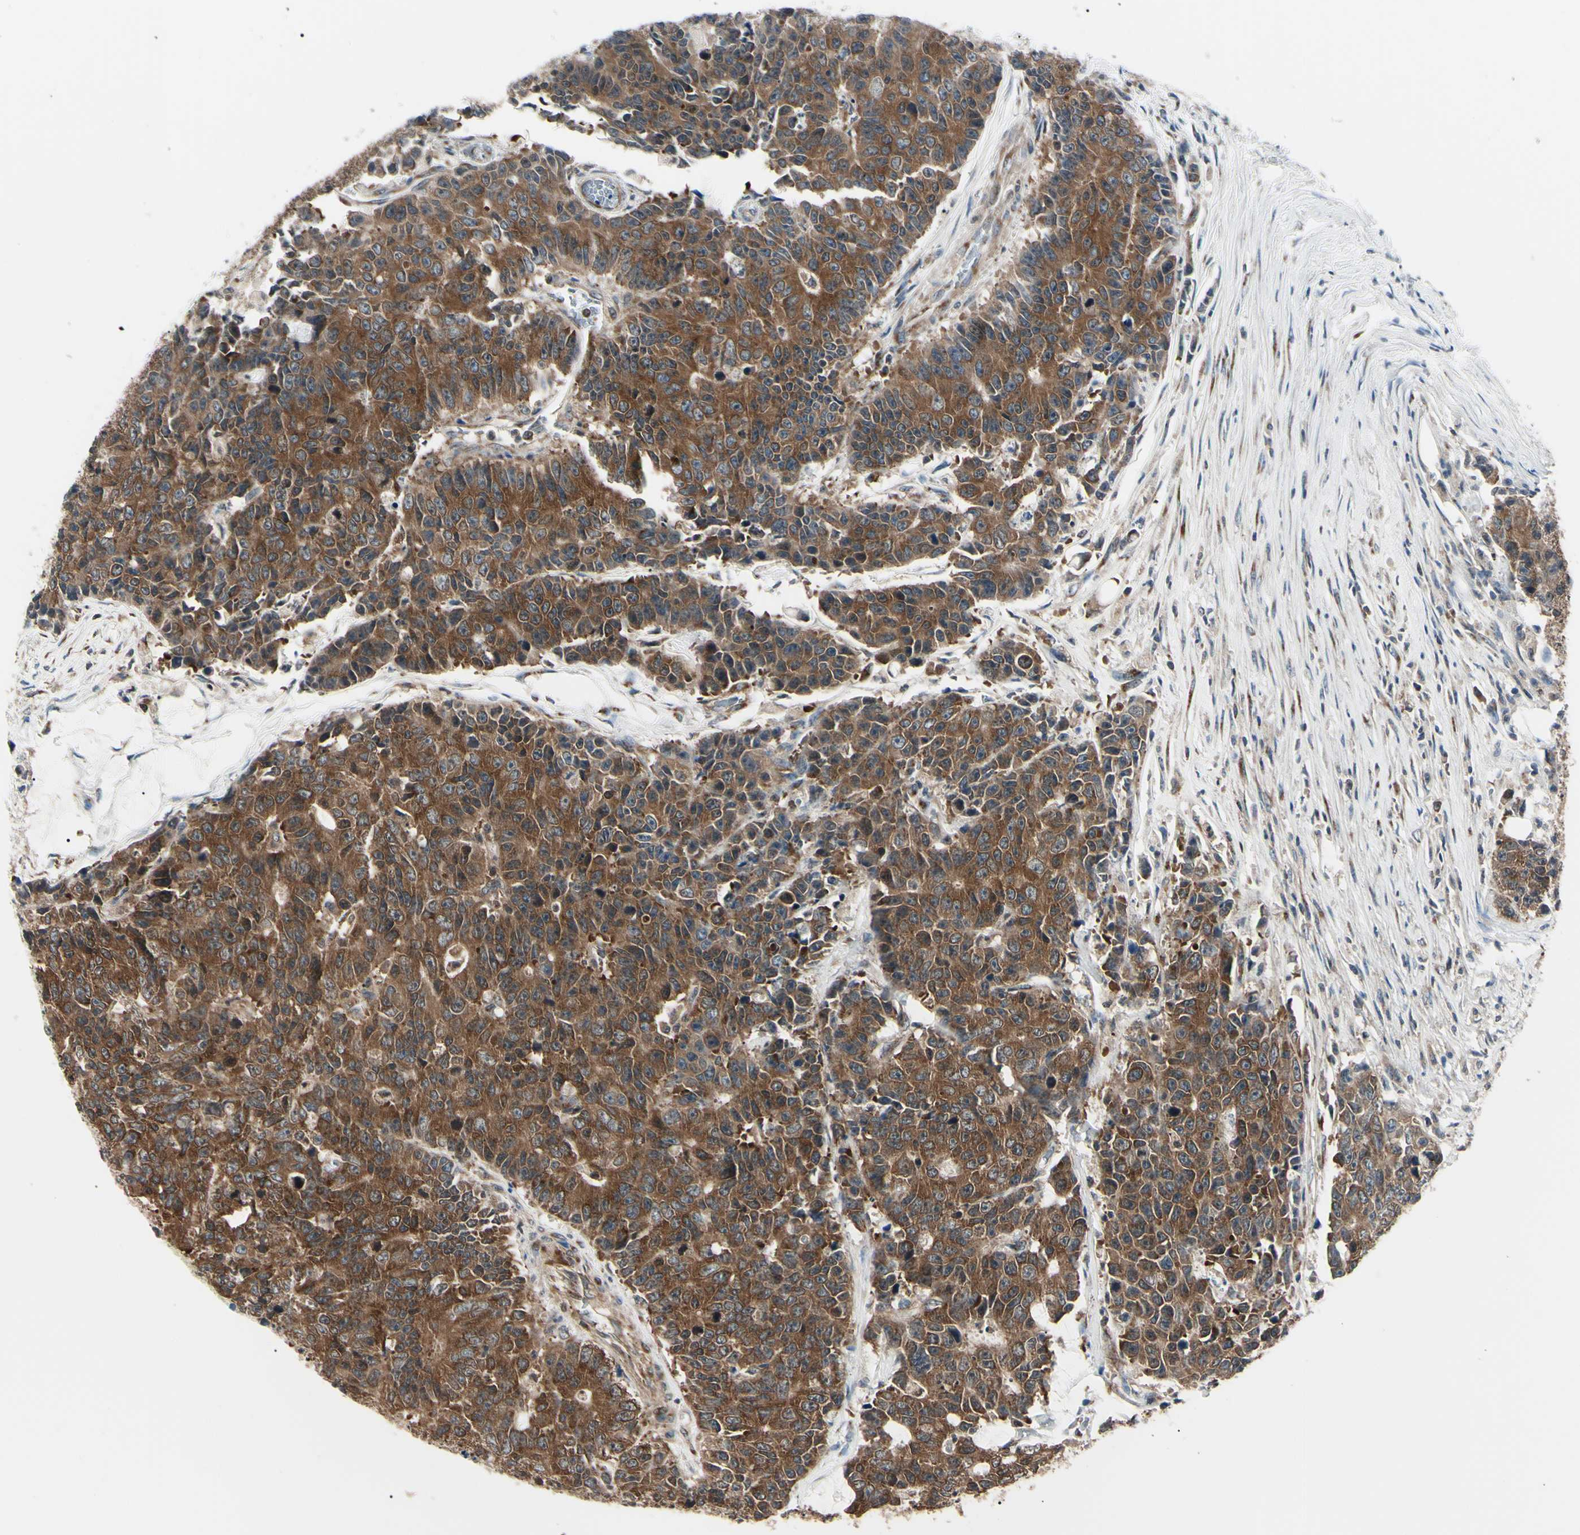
{"staining": {"intensity": "moderate", "quantity": ">75%", "location": "cytoplasmic/membranous"}, "tissue": "colorectal cancer", "cell_type": "Tumor cells", "image_type": "cancer", "snomed": [{"axis": "morphology", "description": "Adenocarcinoma, NOS"}, {"axis": "topography", "description": "Colon"}], "caption": "IHC histopathology image of neoplastic tissue: human colorectal cancer stained using immunohistochemistry (IHC) demonstrates medium levels of moderate protein expression localized specifically in the cytoplasmic/membranous of tumor cells, appearing as a cytoplasmic/membranous brown color.", "gene": "MAPRE1", "patient": {"sex": "female", "age": 86}}